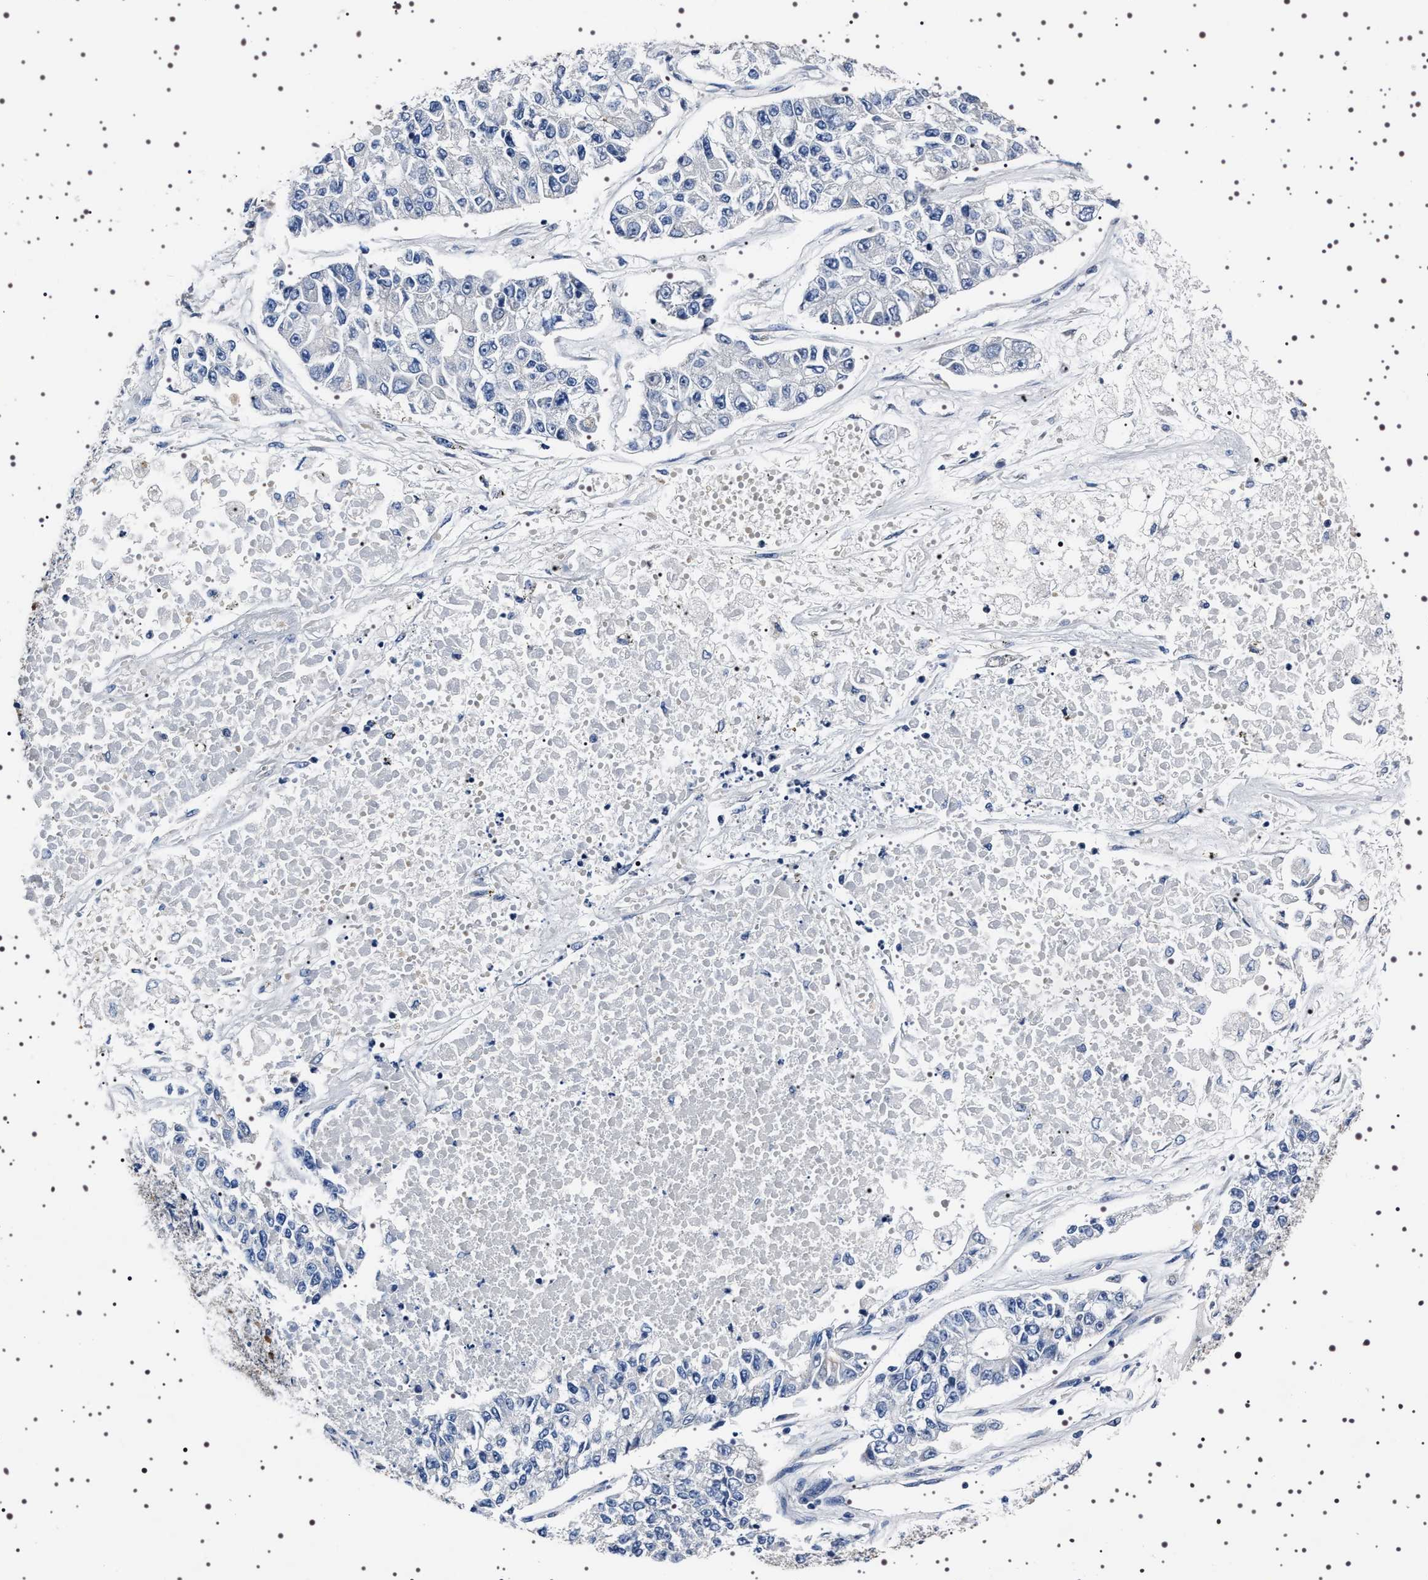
{"staining": {"intensity": "negative", "quantity": "none", "location": "none"}, "tissue": "lung cancer", "cell_type": "Tumor cells", "image_type": "cancer", "snomed": [{"axis": "morphology", "description": "Adenocarcinoma, NOS"}, {"axis": "topography", "description": "Lung"}], "caption": "Lung adenocarcinoma was stained to show a protein in brown. There is no significant positivity in tumor cells.", "gene": "TARBP1", "patient": {"sex": "male", "age": 49}}